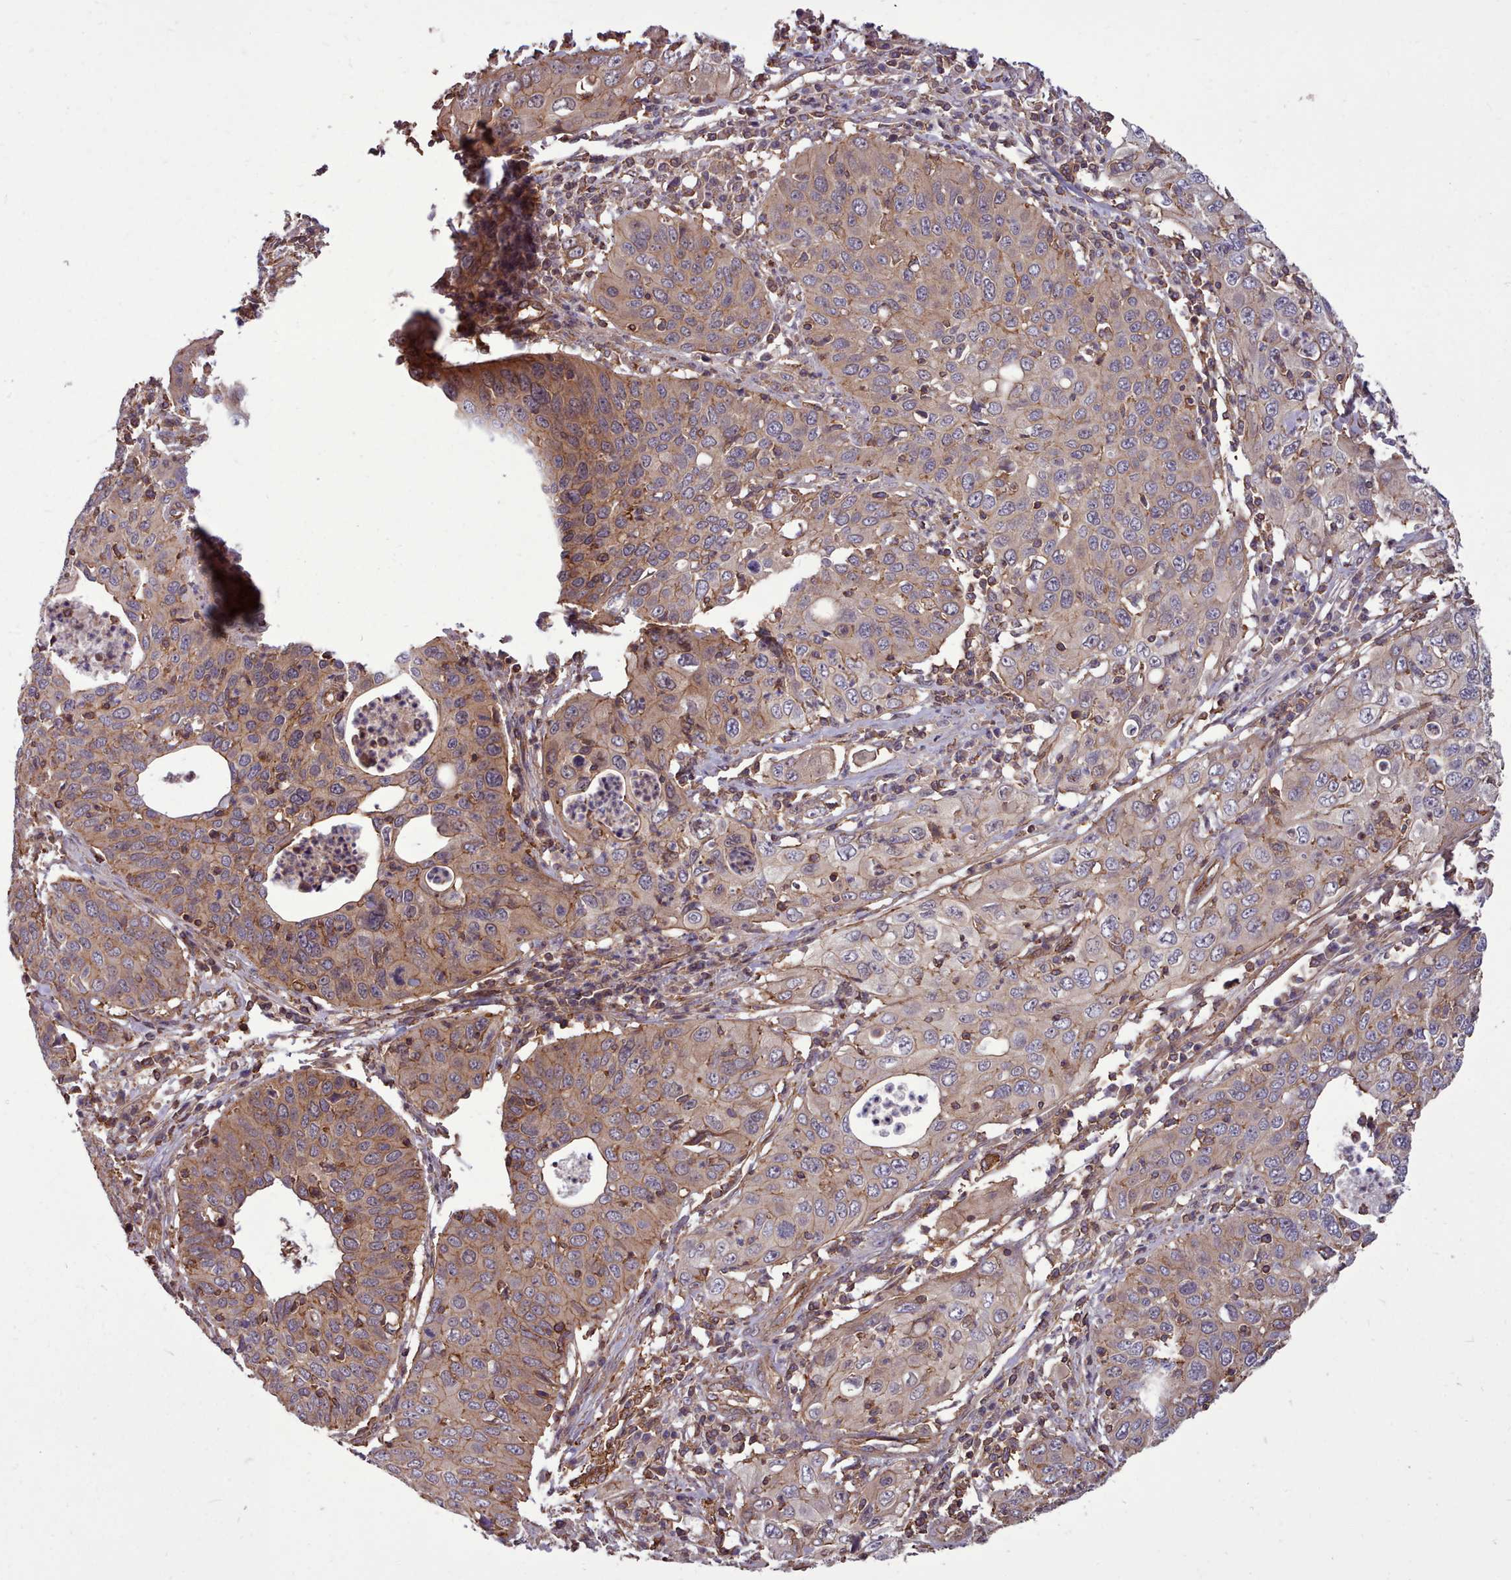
{"staining": {"intensity": "moderate", "quantity": "25%-75%", "location": "cytoplasmic/membranous"}, "tissue": "cervical cancer", "cell_type": "Tumor cells", "image_type": "cancer", "snomed": [{"axis": "morphology", "description": "Squamous cell carcinoma, NOS"}, {"axis": "topography", "description": "Cervix"}], "caption": "Cervical cancer was stained to show a protein in brown. There is medium levels of moderate cytoplasmic/membranous staining in about 25%-75% of tumor cells. (brown staining indicates protein expression, while blue staining denotes nuclei).", "gene": "STUB1", "patient": {"sex": "female", "age": 36}}